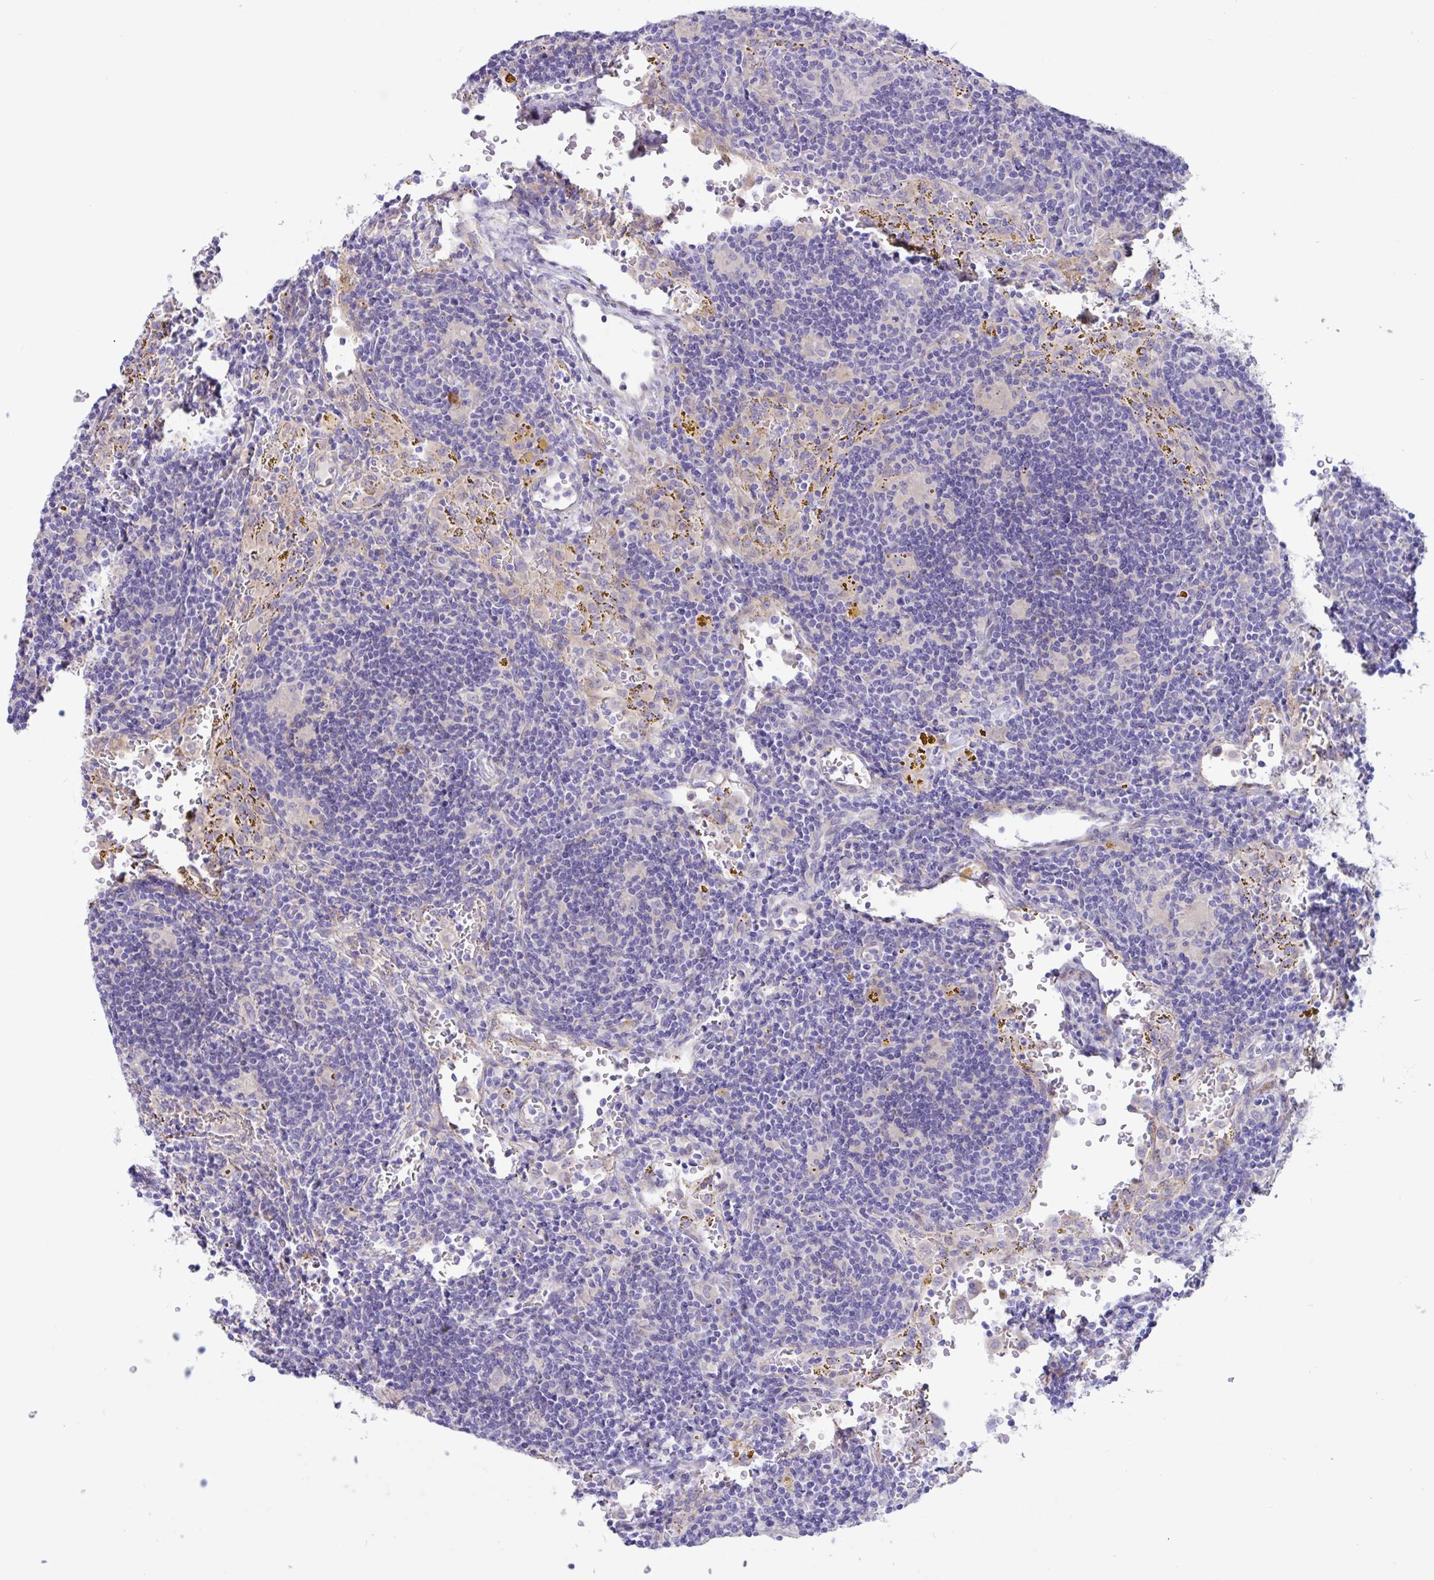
{"staining": {"intensity": "negative", "quantity": "none", "location": "none"}, "tissue": "lymphoma", "cell_type": "Tumor cells", "image_type": "cancer", "snomed": [{"axis": "morphology", "description": "Malignant lymphoma, non-Hodgkin's type, Low grade"}, {"axis": "topography", "description": "Spleen"}], "caption": "Immunohistochemical staining of low-grade malignant lymphoma, non-Hodgkin's type shows no significant positivity in tumor cells.", "gene": "DSC3", "patient": {"sex": "female", "age": 70}}